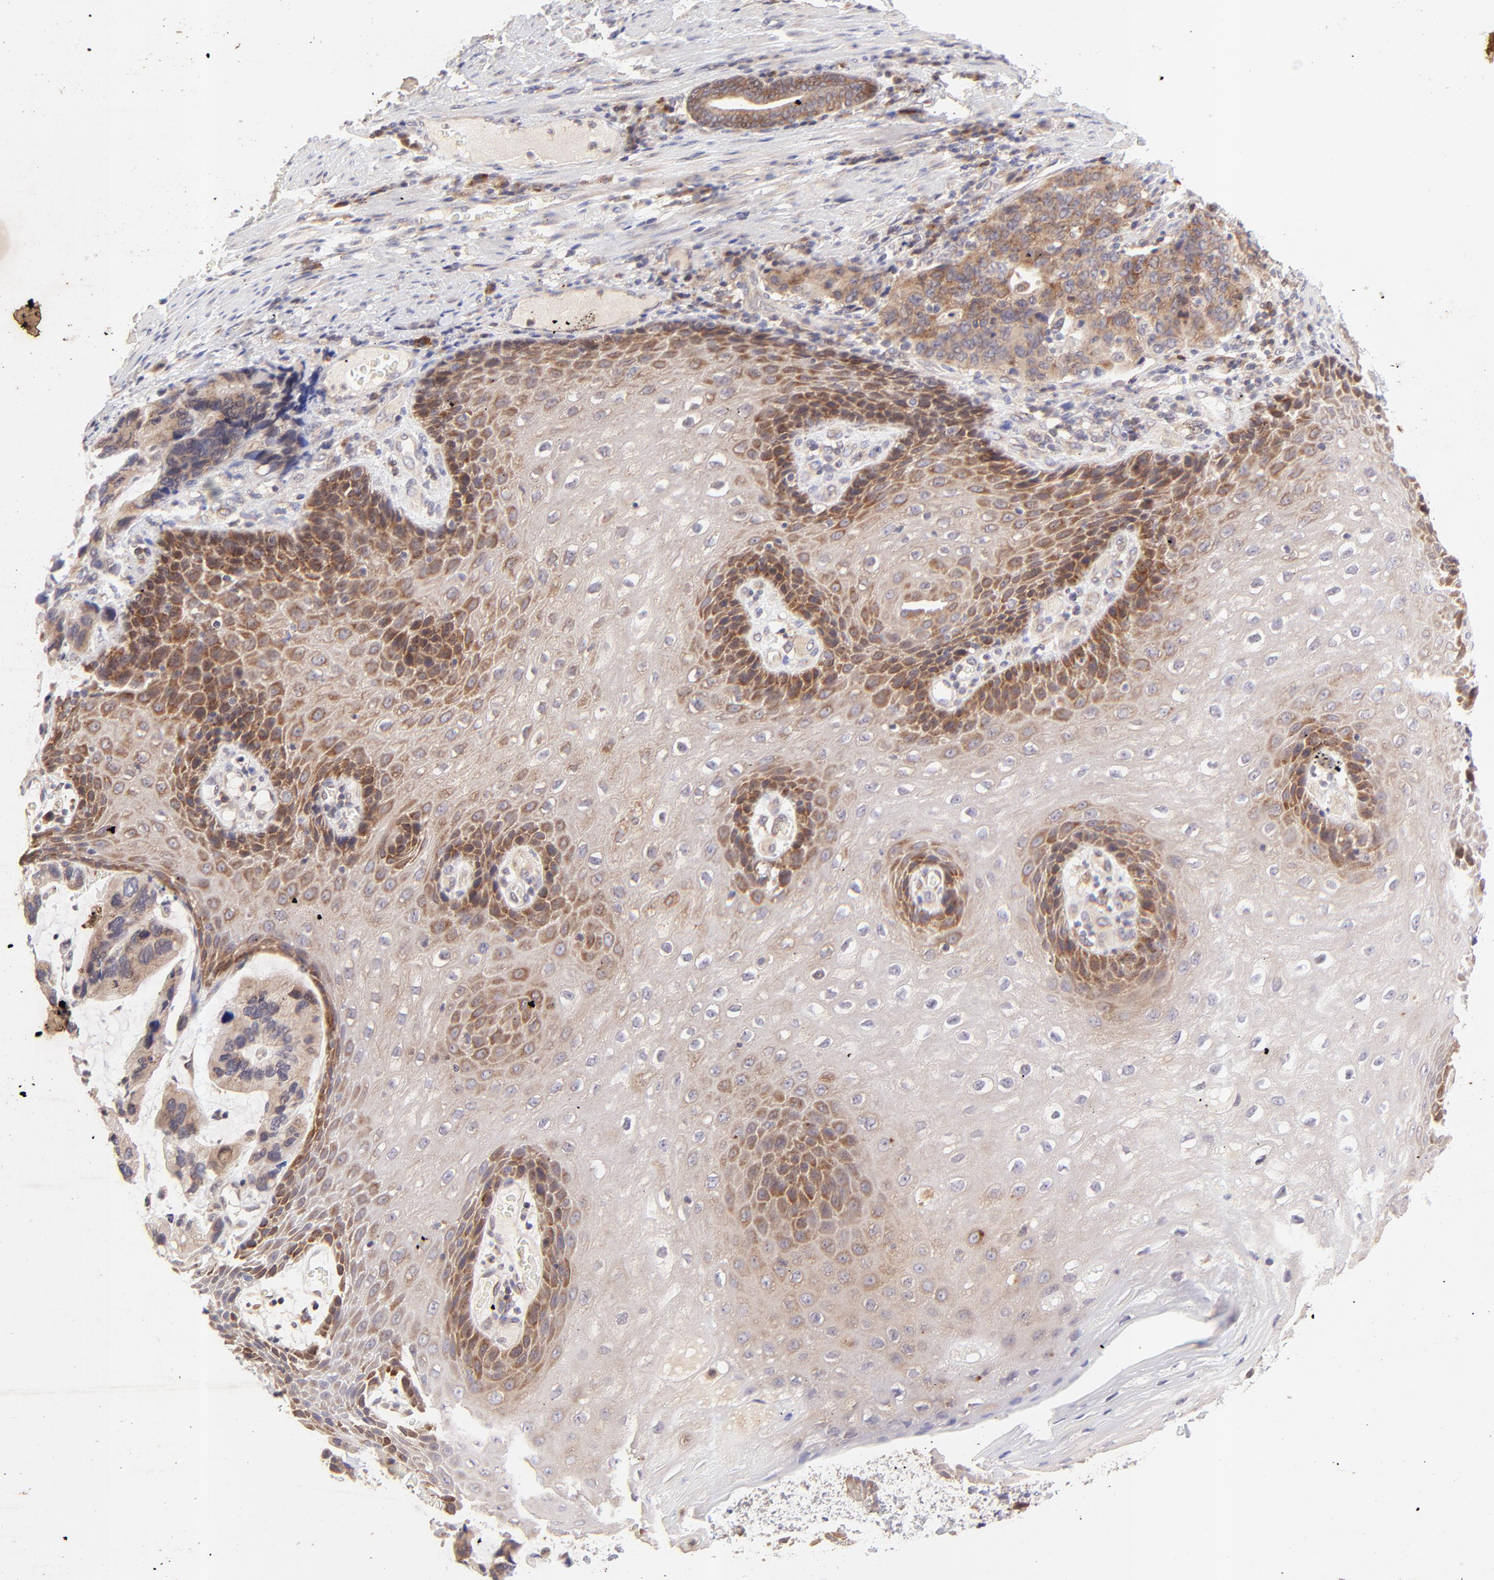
{"staining": {"intensity": "moderate", "quantity": ">75%", "location": "nuclear"}, "tissue": "stomach cancer", "cell_type": "Tumor cells", "image_type": "cancer", "snomed": [{"axis": "morphology", "description": "Adenocarcinoma, NOS"}, {"axis": "topography", "description": "Esophagus"}, {"axis": "topography", "description": "Stomach"}], "caption": "Moderate nuclear positivity is identified in about >75% of tumor cells in stomach cancer (adenocarcinoma). (IHC, brightfield microscopy, high magnification).", "gene": "TNRC6B", "patient": {"sex": "male", "age": 74}}